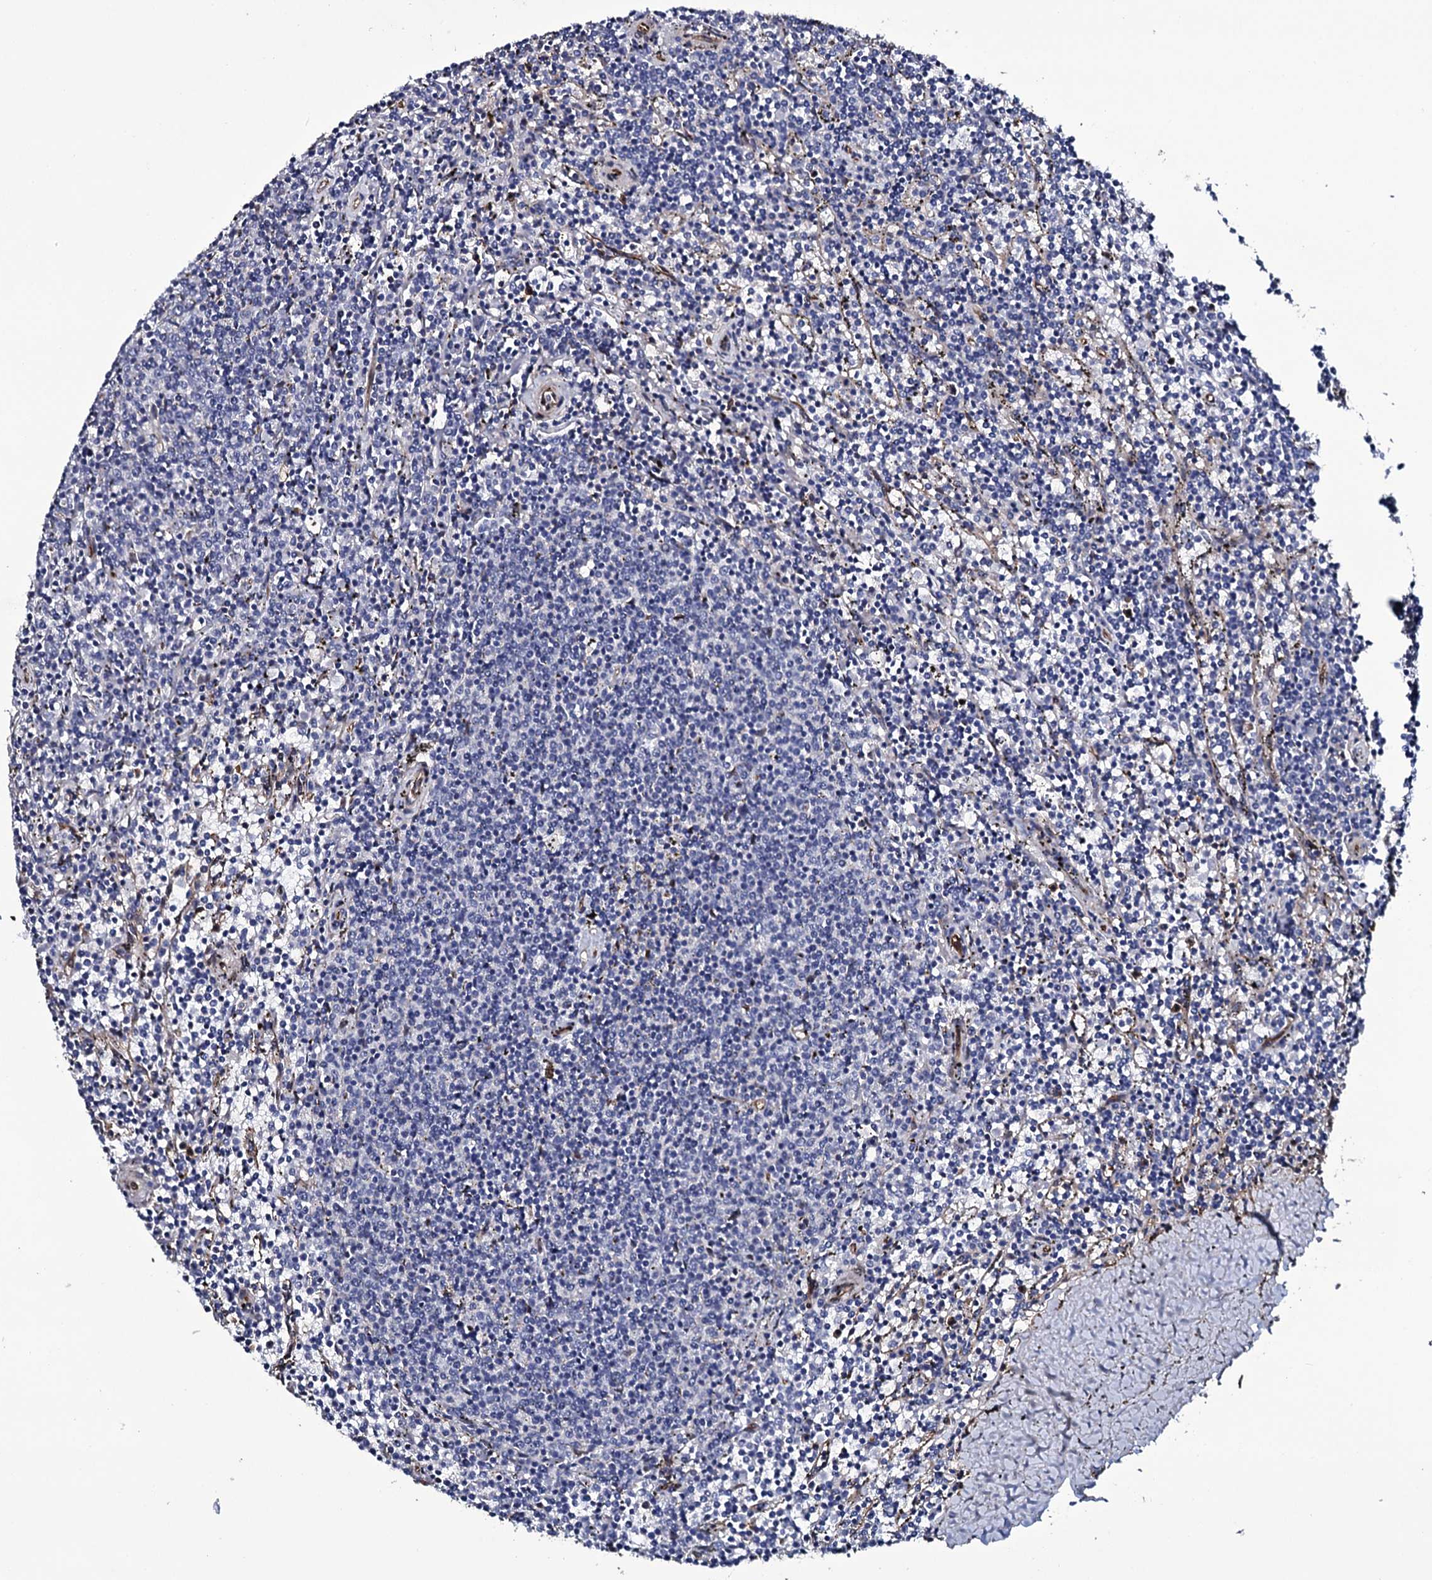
{"staining": {"intensity": "negative", "quantity": "none", "location": "none"}, "tissue": "lymphoma", "cell_type": "Tumor cells", "image_type": "cancer", "snomed": [{"axis": "morphology", "description": "Malignant lymphoma, non-Hodgkin's type, Low grade"}, {"axis": "topography", "description": "Spleen"}], "caption": "A photomicrograph of human lymphoma is negative for staining in tumor cells.", "gene": "TTC23", "patient": {"sex": "female", "age": 50}}